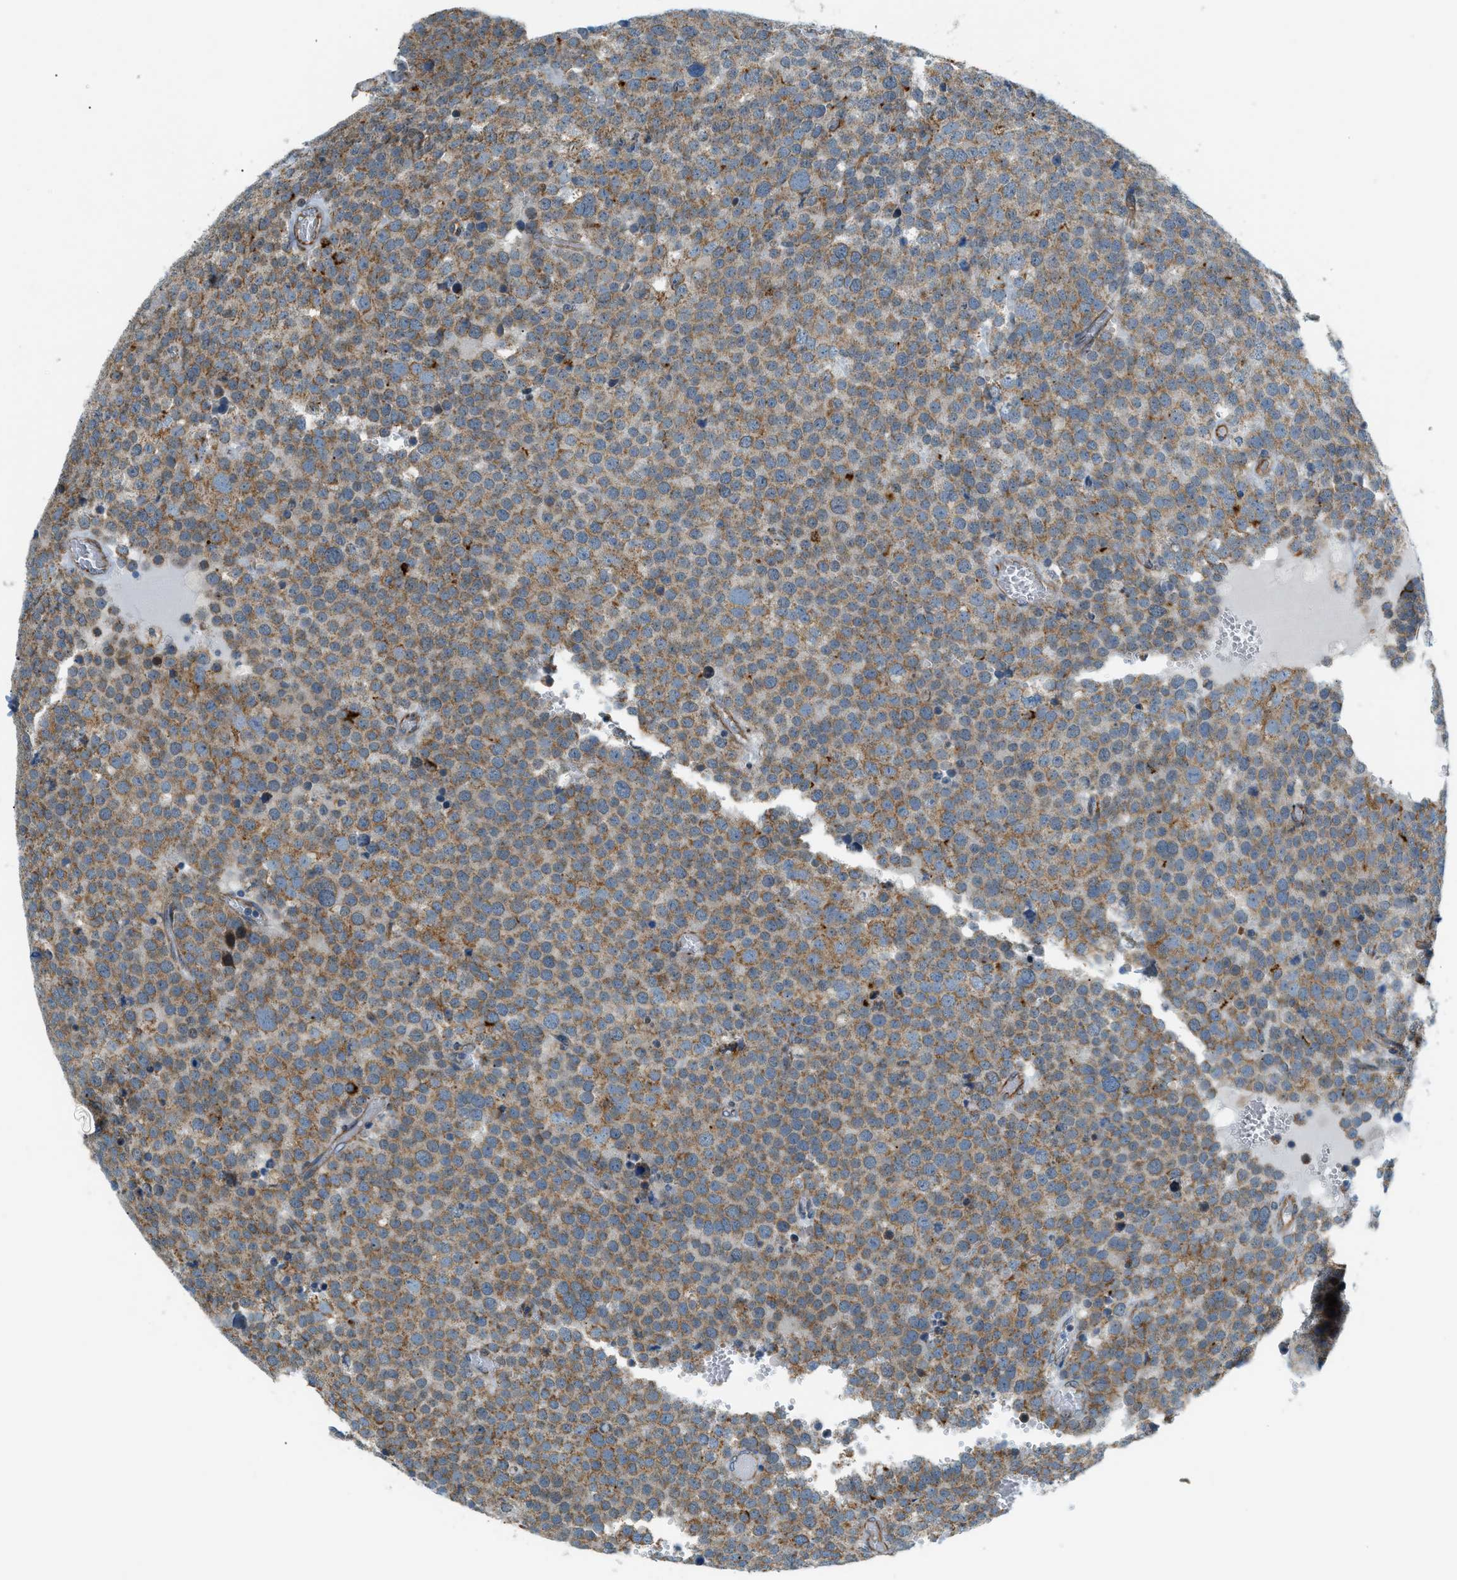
{"staining": {"intensity": "moderate", "quantity": ">75%", "location": "cytoplasmic/membranous"}, "tissue": "testis cancer", "cell_type": "Tumor cells", "image_type": "cancer", "snomed": [{"axis": "morphology", "description": "Normal tissue, NOS"}, {"axis": "morphology", "description": "Seminoma, NOS"}, {"axis": "topography", "description": "Testis"}], "caption": "The image reveals staining of seminoma (testis), revealing moderate cytoplasmic/membranous protein positivity (brown color) within tumor cells.", "gene": "PIGG", "patient": {"sex": "male", "age": 71}}